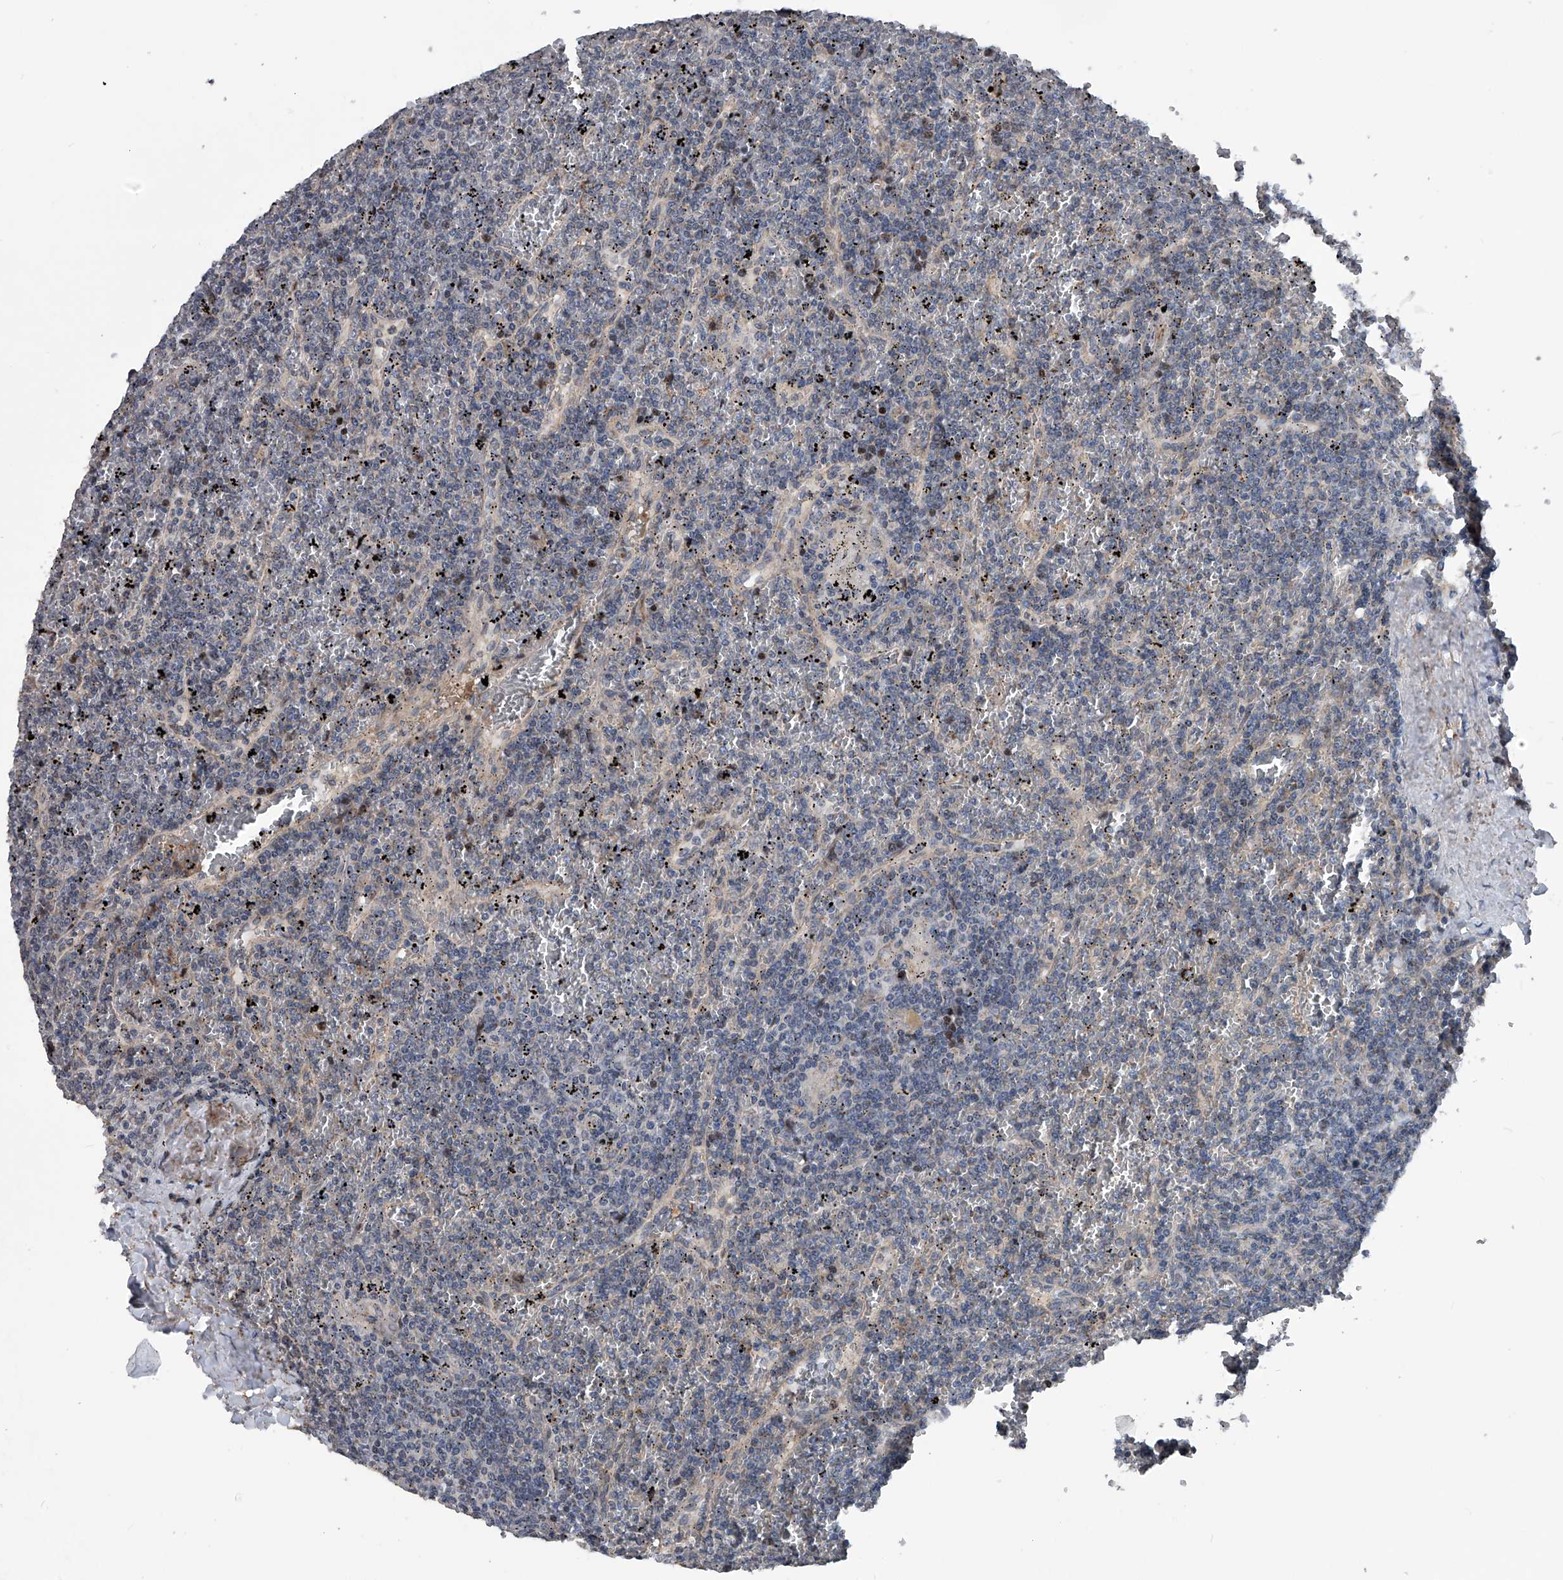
{"staining": {"intensity": "weak", "quantity": "<25%", "location": "cytoplasmic/membranous,nuclear"}, "tissue": "lymphoma", "cell_type": "Tumor cells", "image_type": "cancer", "snomed": [{"axis": "morphology", "description": "Malignant lymphoma, non-Hodgkin's type, Low grade"}, {"axis": "topography", "description": "Spleen"}], "caption": "Immunohistochemical staining of low-grade malignant lymphoma, non-Hodgkin's type exhibits no significant positivity in tumor cells.", "gene": "DST", "patient": {"sex": "female", "age": 19}}